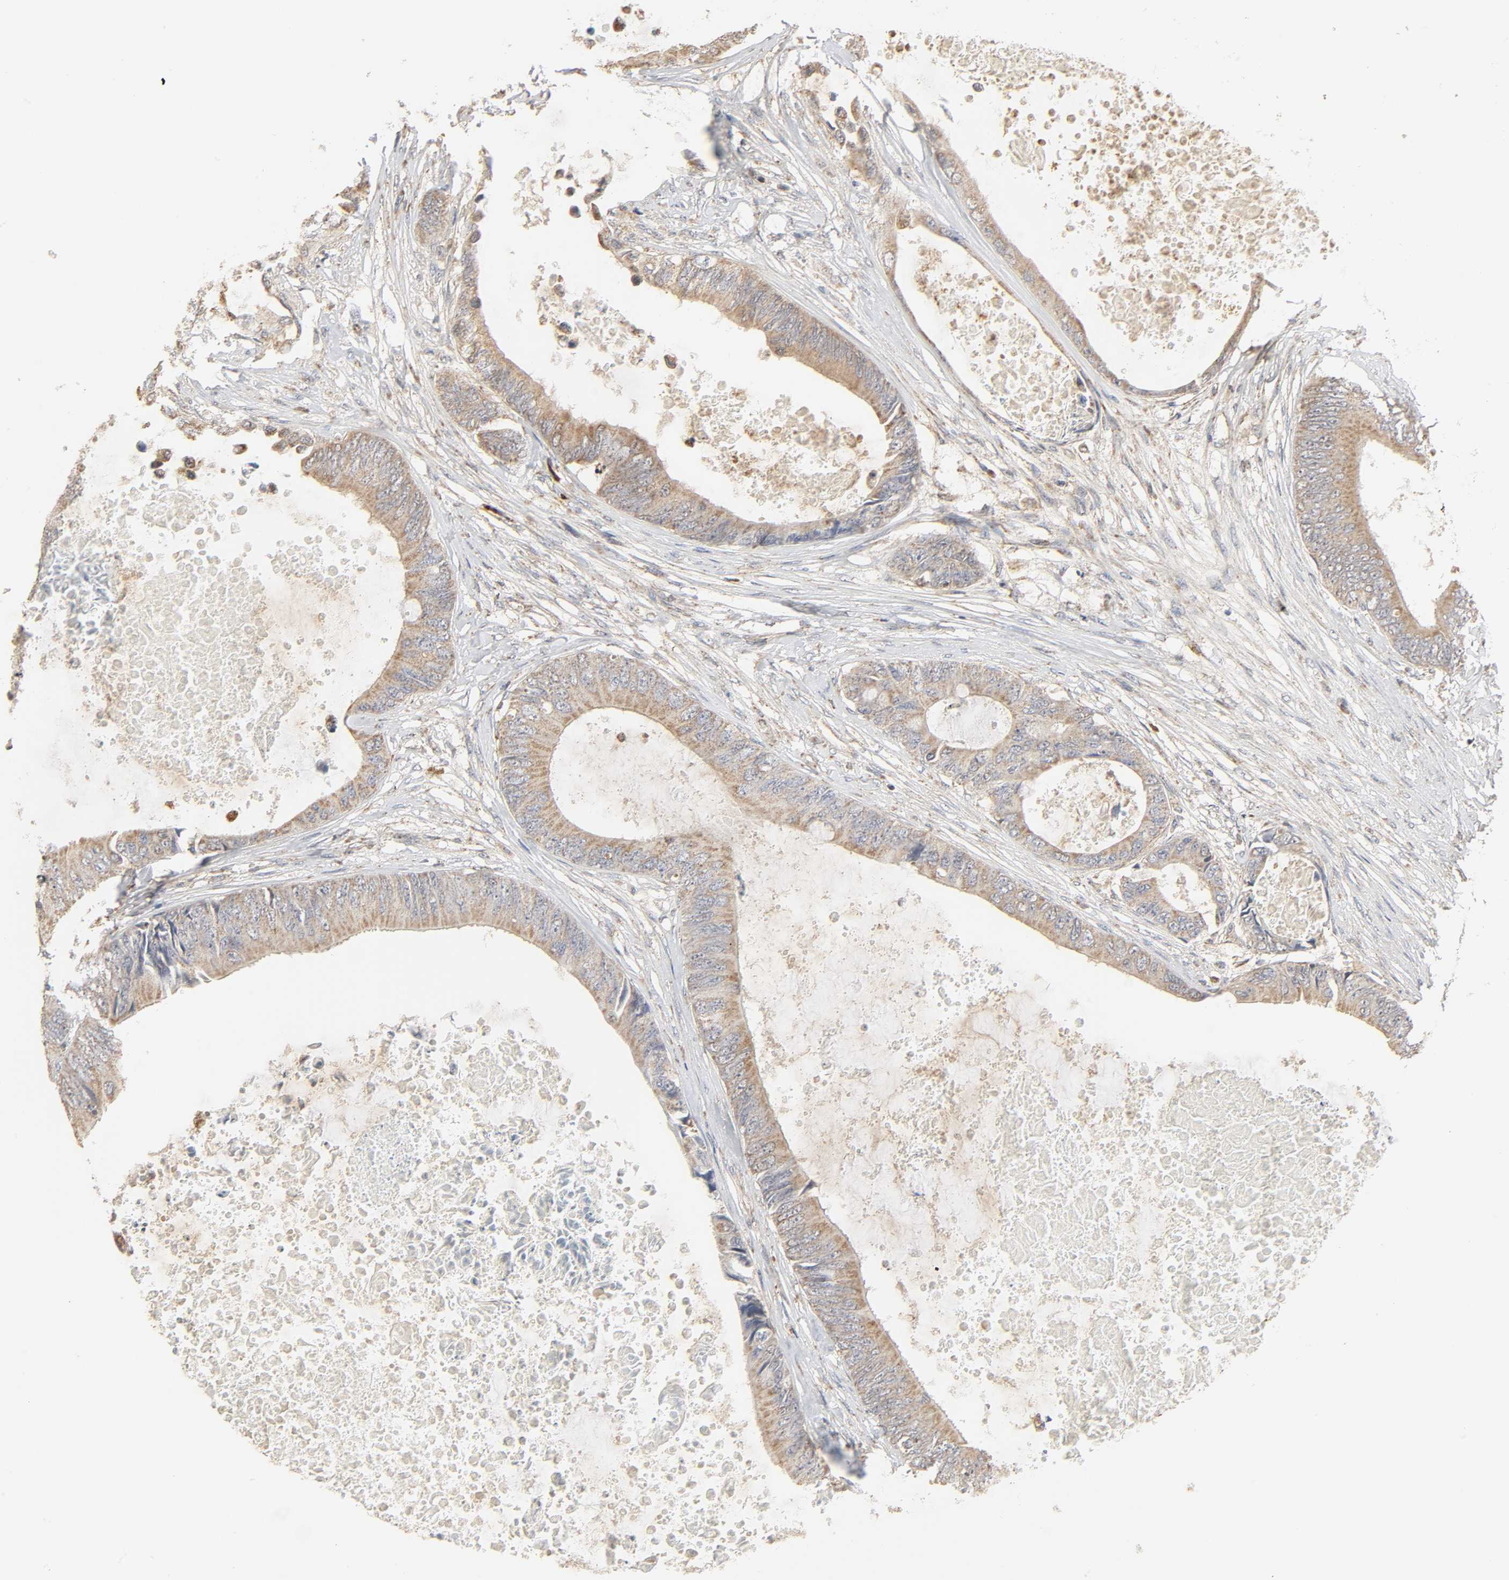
{"staining": {"intensity": "weak", "quantity": ">75%", "location": "cytoplasmic/membranous"}, "tissue": "colorectal cancer", "cell_type": "Tumor cells", "image_type": "cancer", "snomed": [{"axis": "morphology", "description": "Normal tissue, NOS"}, {"axis": "morphology", "description": "Adenocarcinoma, NOS"}, {"axis": "topography", "description": "Rectum"}, {"axis": "topography", "description": "Peripheral nerve tissue"}], "caption": "About >75% of tumor cells in human colorectal cancer (adenocarcinoma) exhibit weak cytoplasmic/membranous protein positivity as visualized by brown immunohistochemical staining.", "gene": "CLEC4E", "patient": {"sex": "female", "age": 77}}